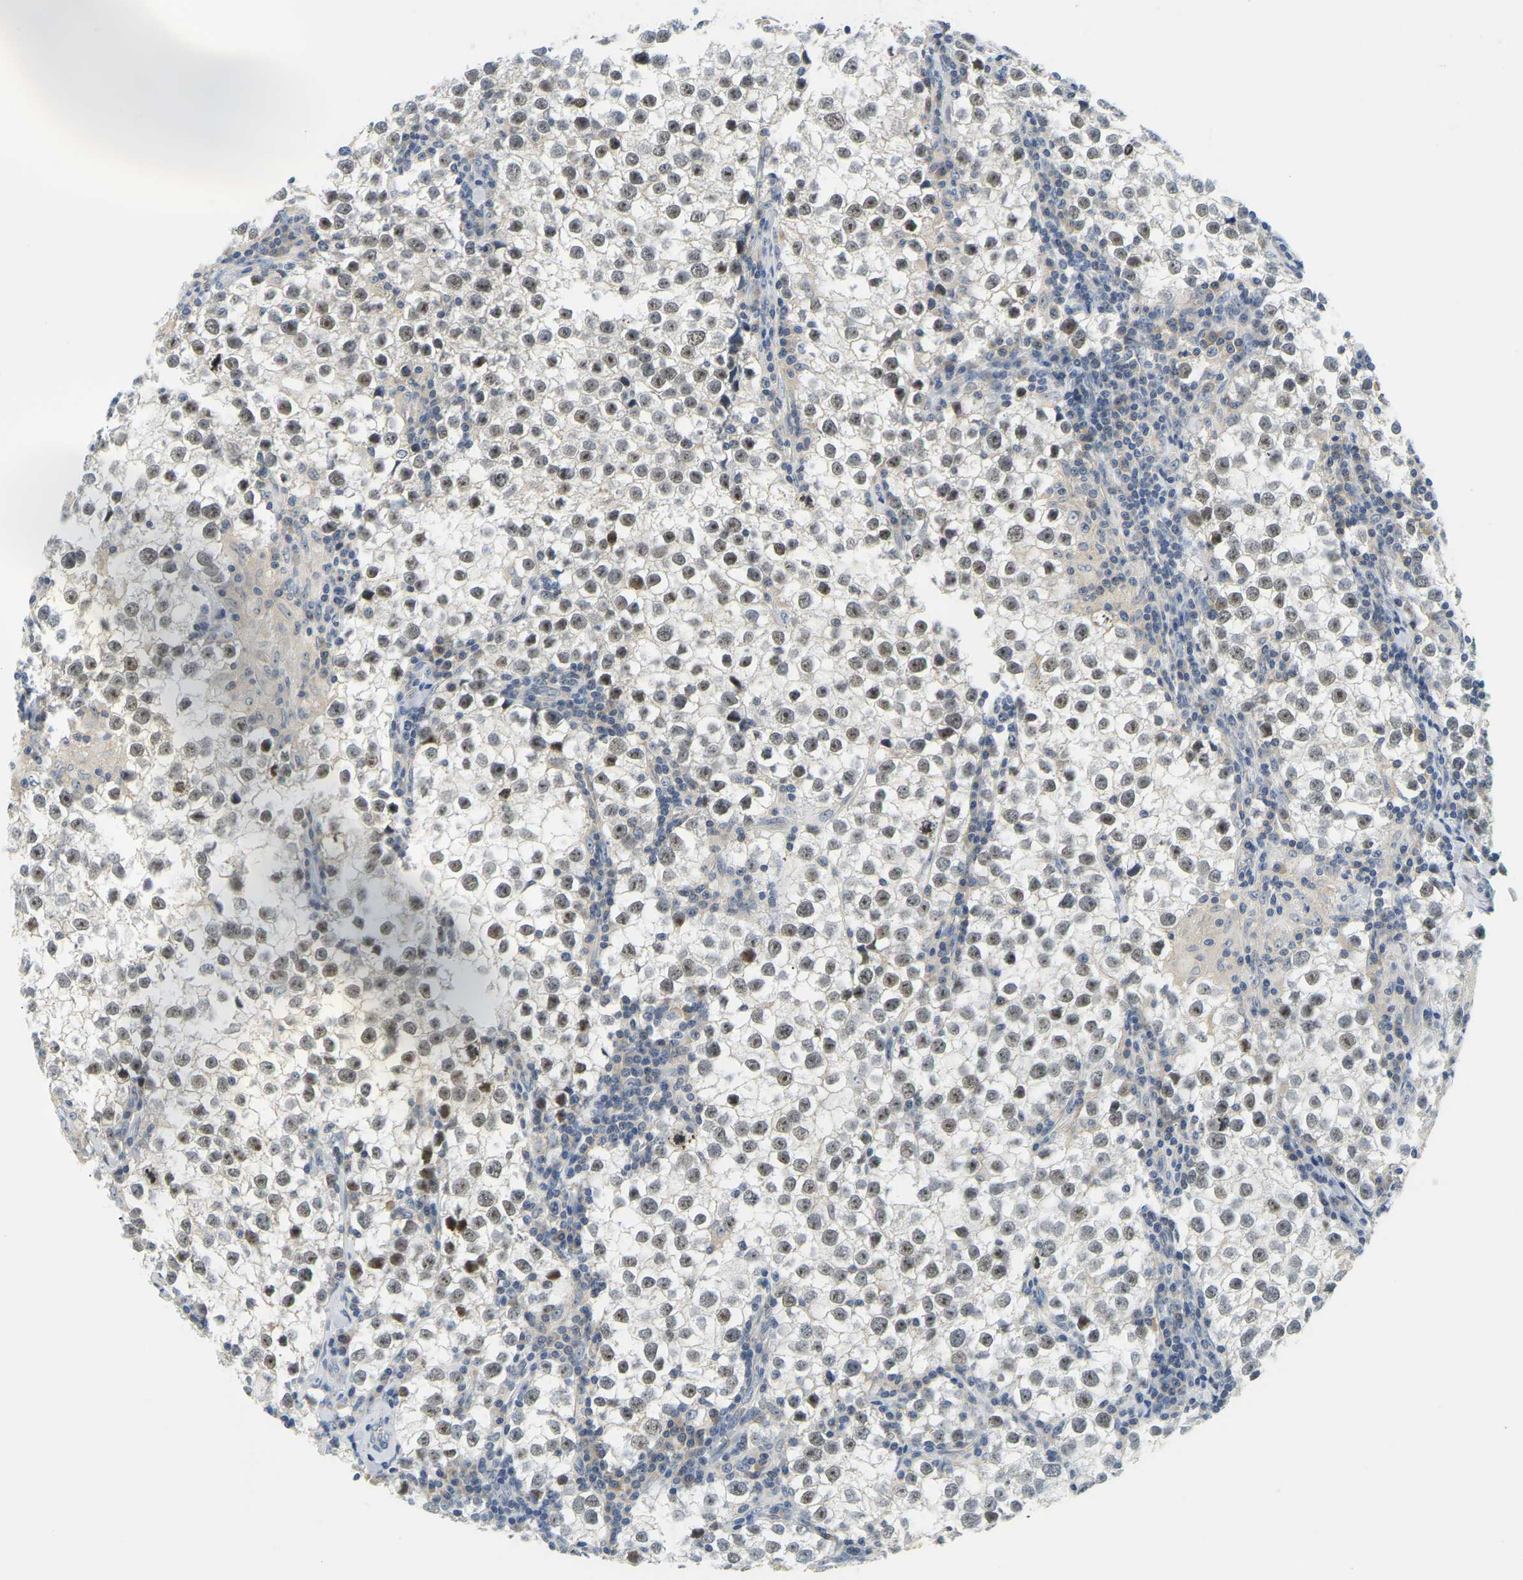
{"staining": {"intensity": "moderate", "quantity": "25%-75%", "location": "nuclear"}, "tissue": "testis cancer", "cell_type": "Tumor cells", "image_type": "cancer", "snomed": [{"axis": "morphology", "description": "Seminoma, NOS"}, {"axis": "morphology", "description": "Carcinoma, Embryonal, NOS"}, {"axis": "topography", "description": "Testis"}], "caption": "Human embryonal carcinoma (testis) stained for a protein (brown) exhibits moderate nuclear positive positivity in approximately 25%-75% of tumor cells.", "gene": "RRP1", "patient": {"sex": "male", "age": 36}}